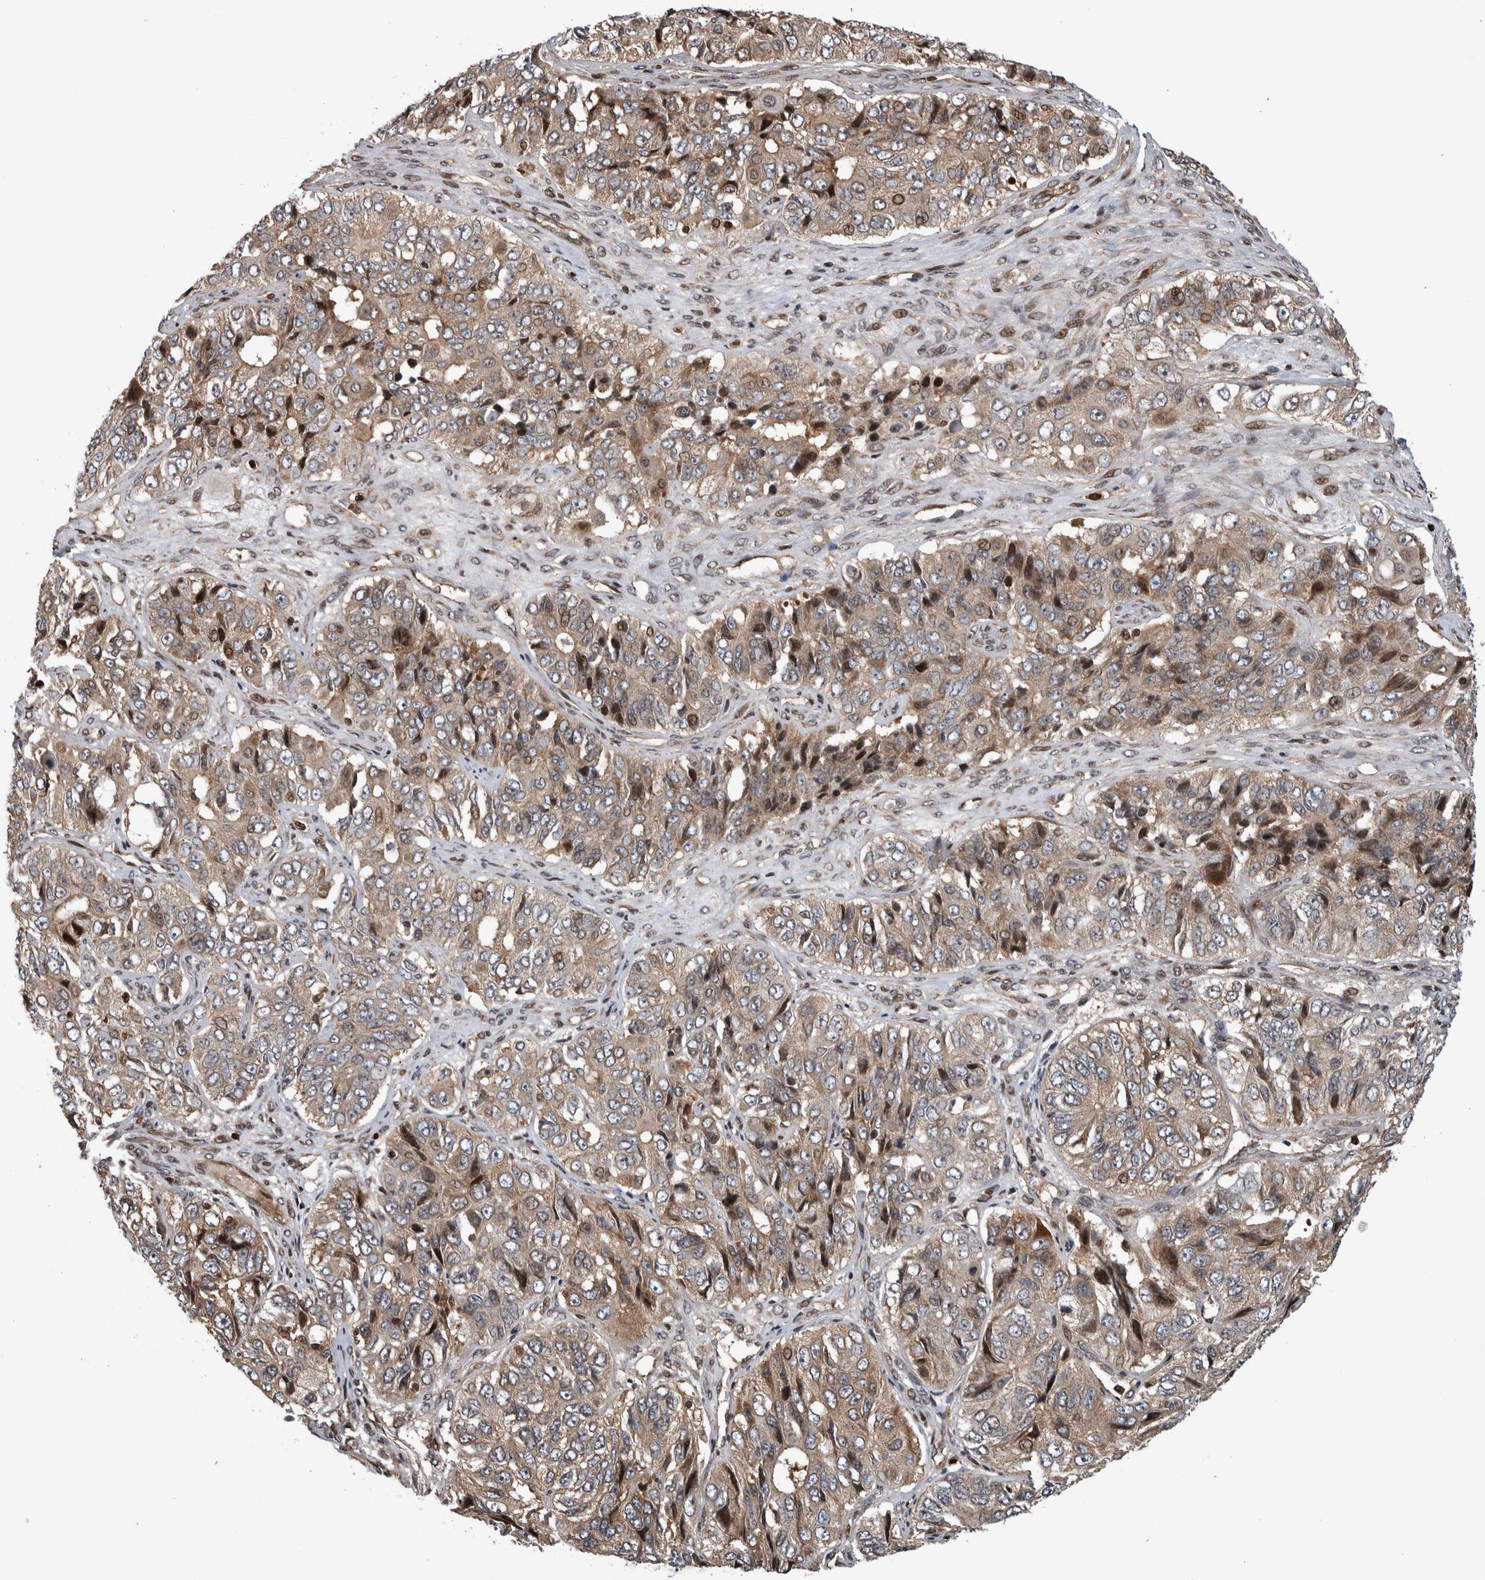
{"staining": {"intensity": "weak", "quantity": ">75%", "location": "cytoplasmic/membranous"}, "tissue": "ovarian cancer", "cell_type": "Tumor cells", "image_type": "cancer", "snomed": [{"axis": "morphology", "description": "Carcinoma, endometroid"}, {"axis": "topography", "description": "Ovary"}], "caption": "An immunohistochemistry (IHC) micrograph of neoplastic tissue is shown. Protein staining in brown labels weak cytoplasmic/membranous positivity in ovarian endometroid carcinoma within tumor cells. (Stains: DAB (3,3'-diaminobenzidine) in brown, nuclei in blue, Microscopy: brightfield microscopy at high magnification).", "gene": "ARFGEF1", "patient": {"sex": "female", "age": 51}}